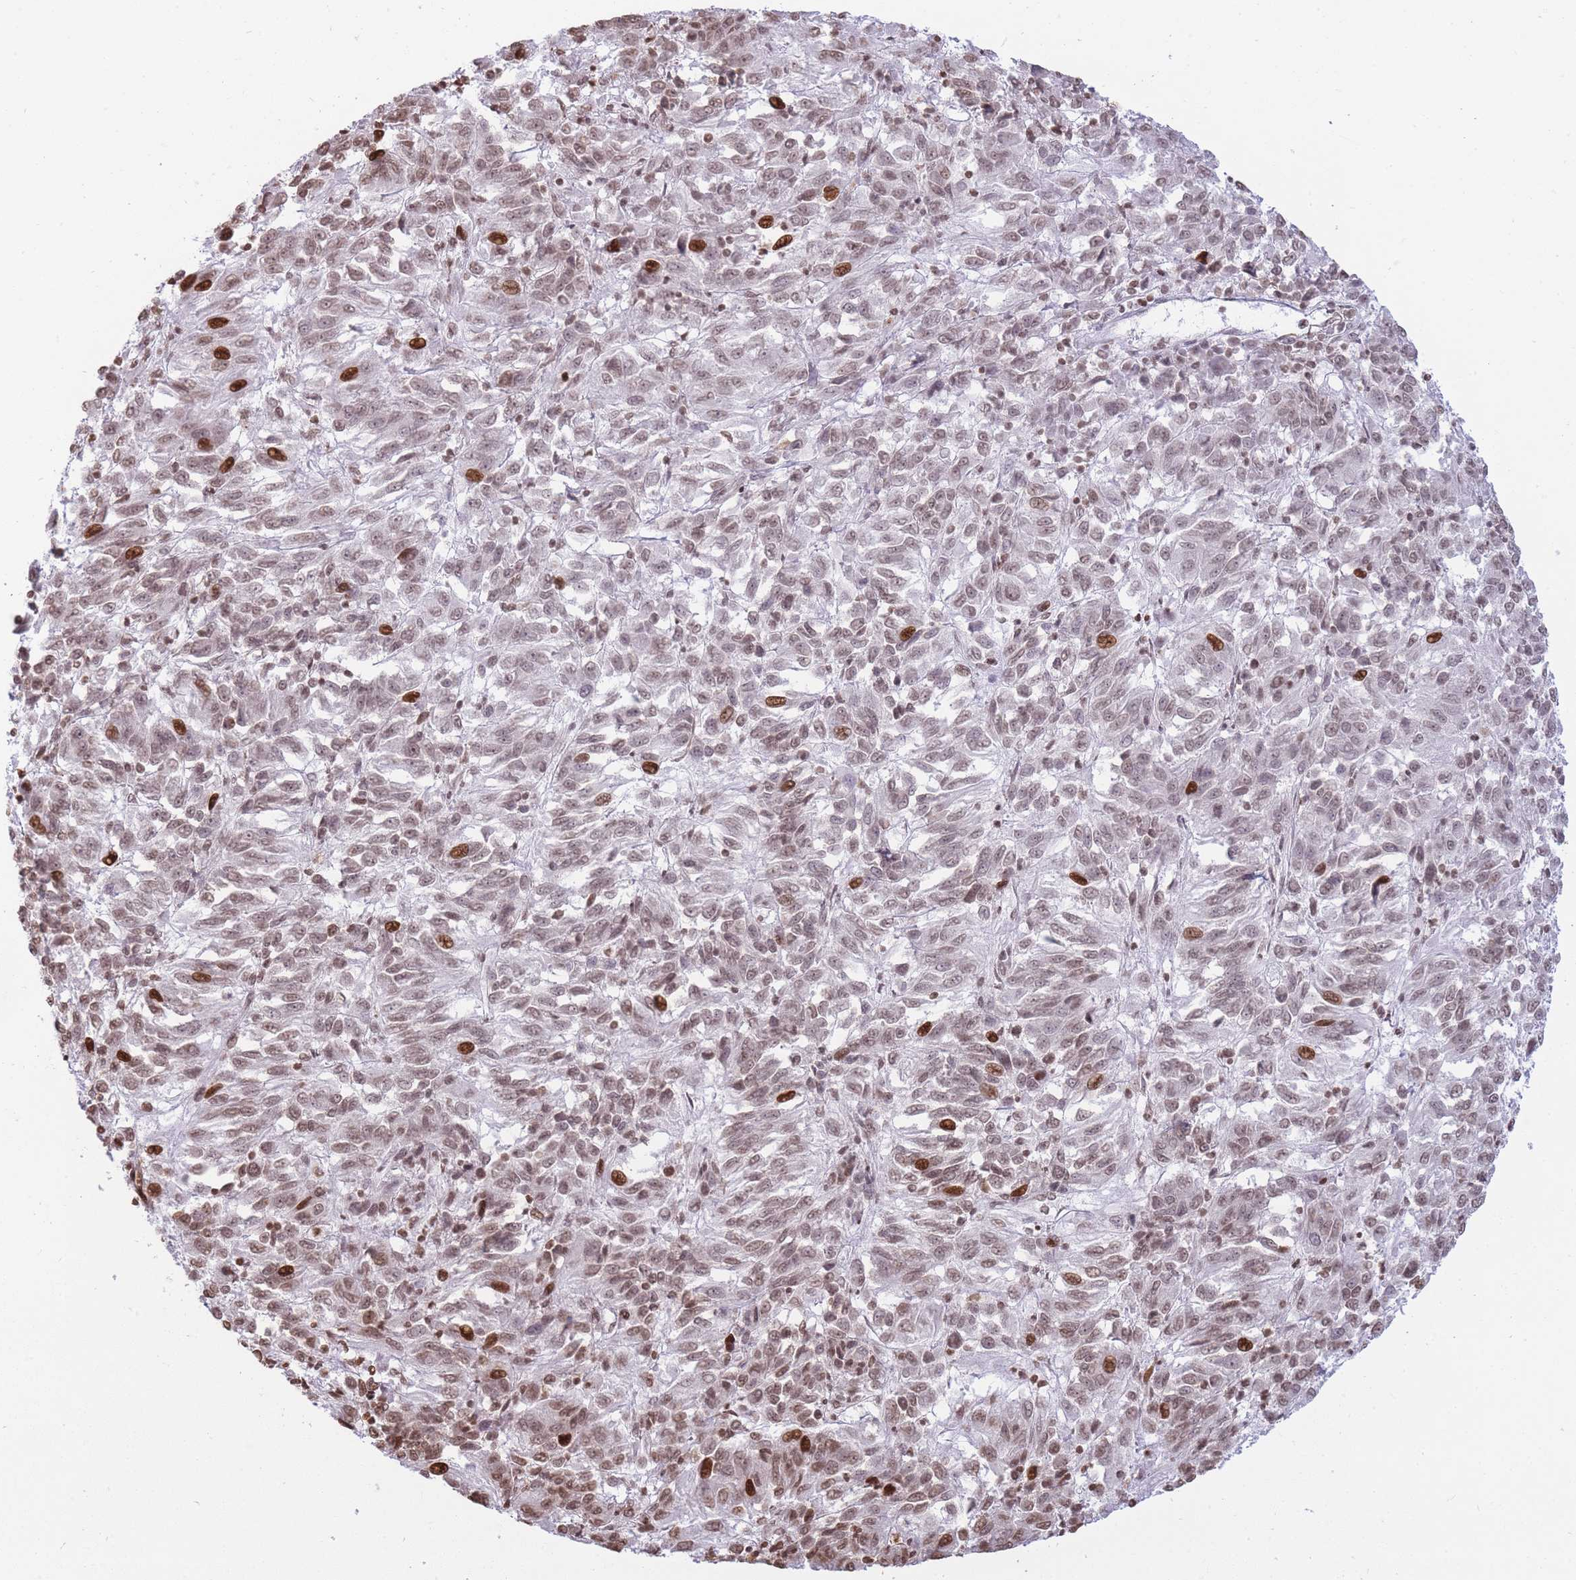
{"staining": {"intensity": "moderate", "quantity": ">75%", "location": "nuclear"}, "tissue": "melanoma", "cell_type": "Tumor cells", "image_type": "cancer", "snomed": [{"axis": "morphology", "description": "Malignant melanoma, Metastatic site"}, {"axis": "topography", "description": "Lung"}], "caption": "Moderate nuclear protein positivity is appreciated in about >75% of tumor cells in malignant melanoma (metastatic site).", "gene": "SHISAL1", "patient": {"sex": "male", "age": 64}}